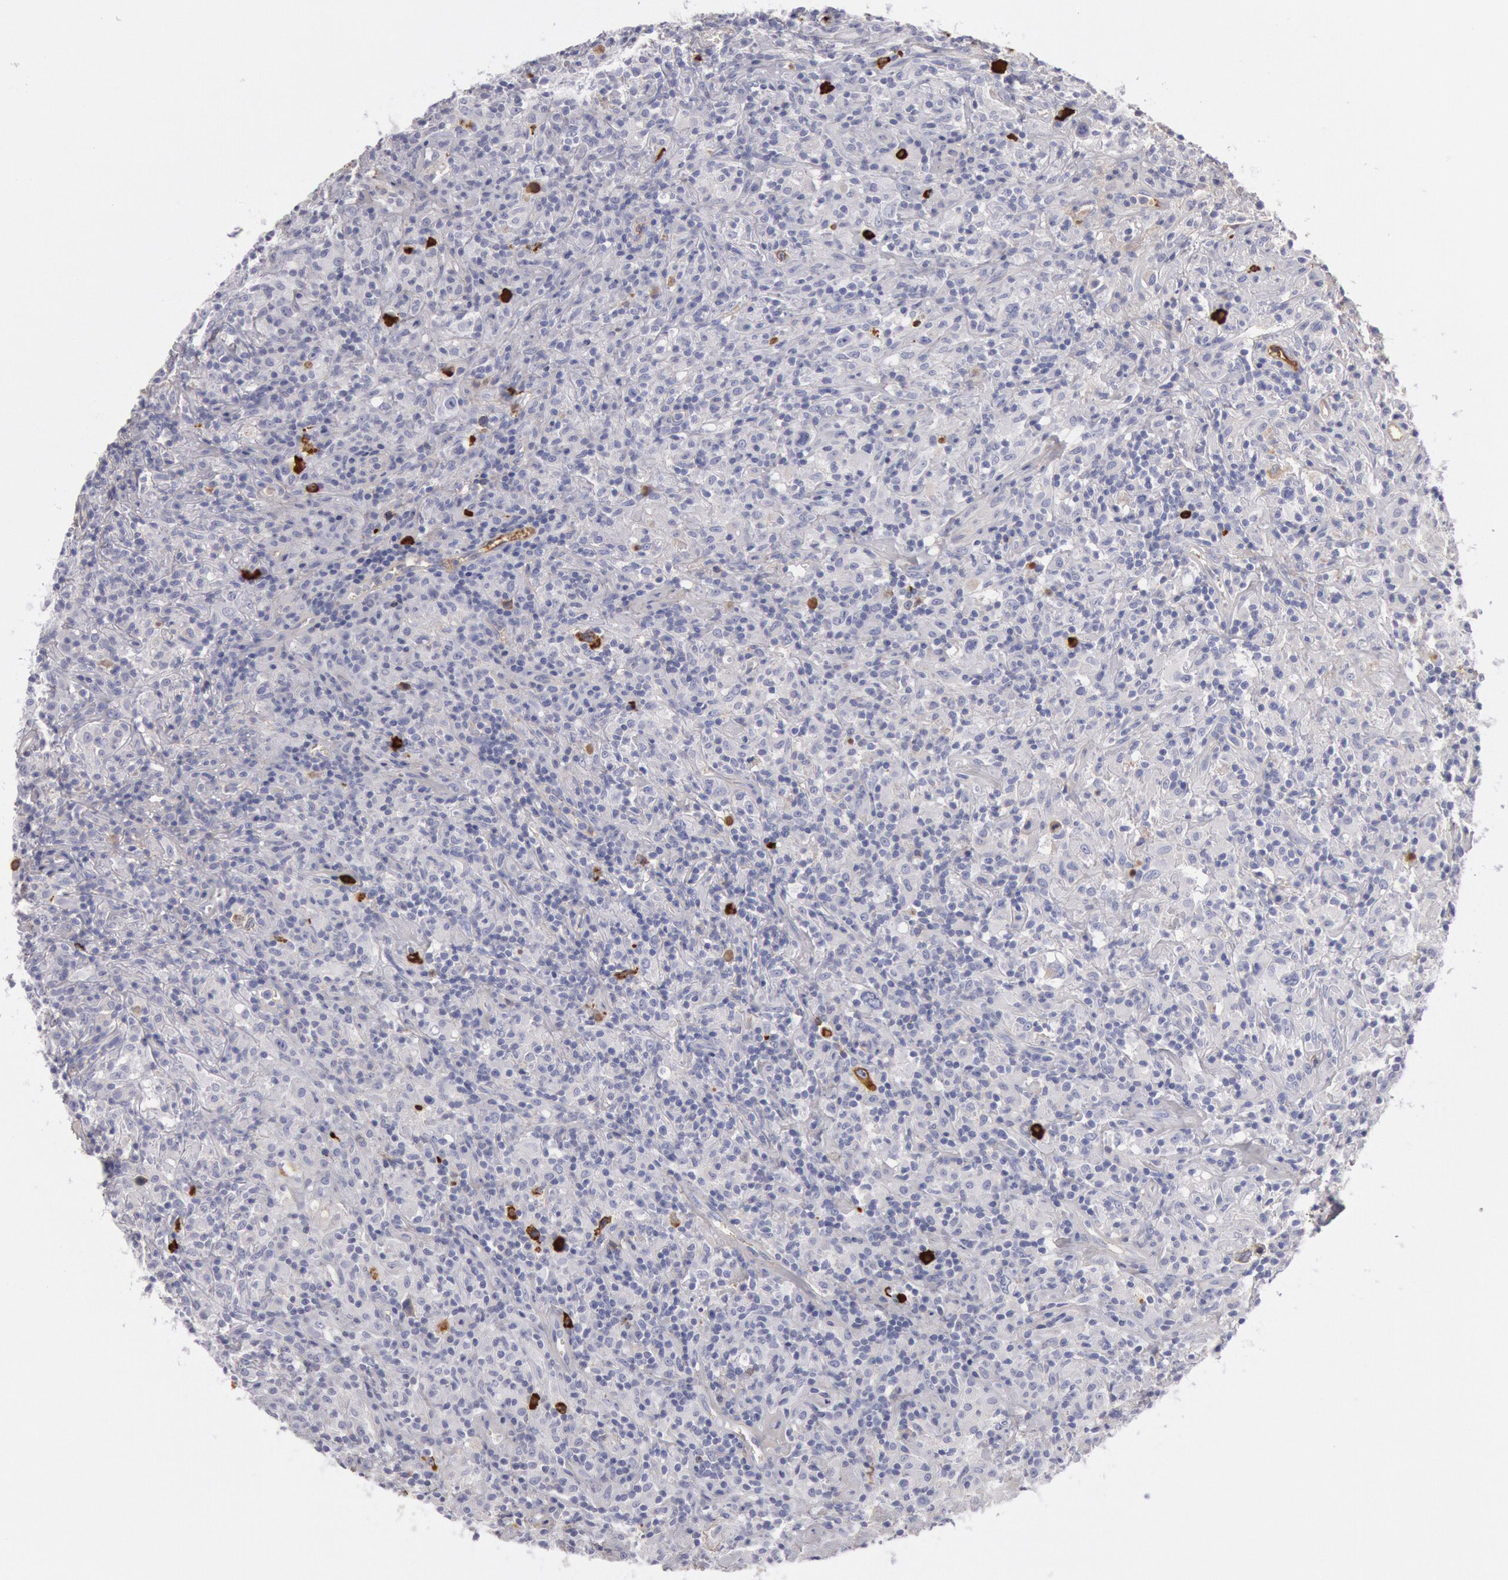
{"staining": {"intensity": "negative", "quantity": "none", "location": "none"}, "tissue": "lymphoma", "cell_type": "Tumor cells", "image_type": "cancer", "snomed": [{"axis": "morphology", "description": "Hodgkin's disease, NOS"}, {"axis": "topography", "description": "Lymph node"}], "caption": "Lymphoma stained for a protein using IHC reveals no expression tumor cells.", "gene": "IGHA1", "patient": {"sex": "male", "age": 46}}